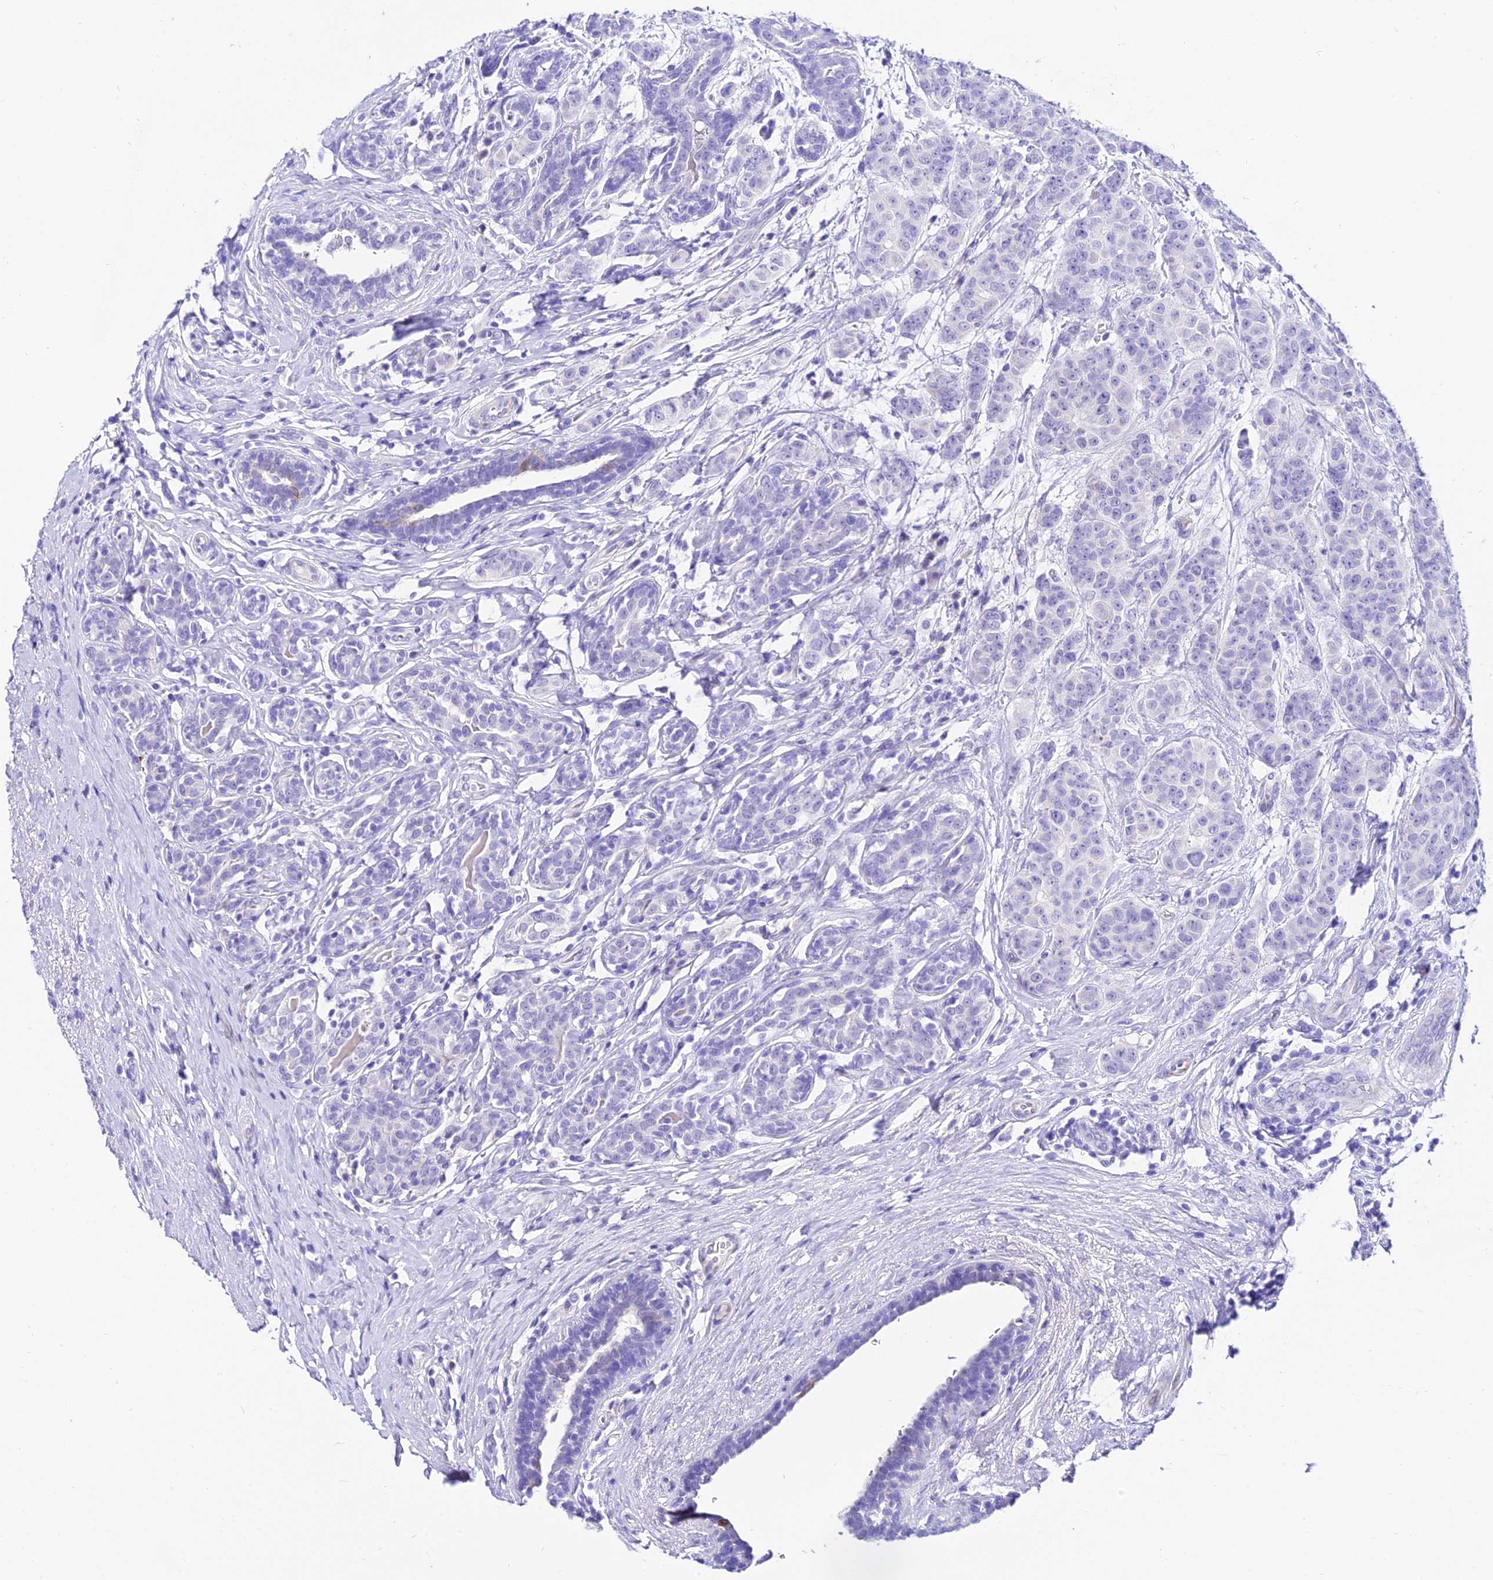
{"staining": {"intensity": "negative", "quantity": "none", "location": "none"}, "tissue": "breast cancer", "cell_type": "Tumor cells", "image_type": "cancer", "snomed": [{"axis": "morphology", "description": "Duct carcinoma"}, {"axis": "topography", "description": "Breast"}], "caption": "Image shows no significant protein expression in tumor cells of breast invasive ductal carcinoma.", "gene": "DEFB106A", "patient": {"sex": "female", "age": 40}}